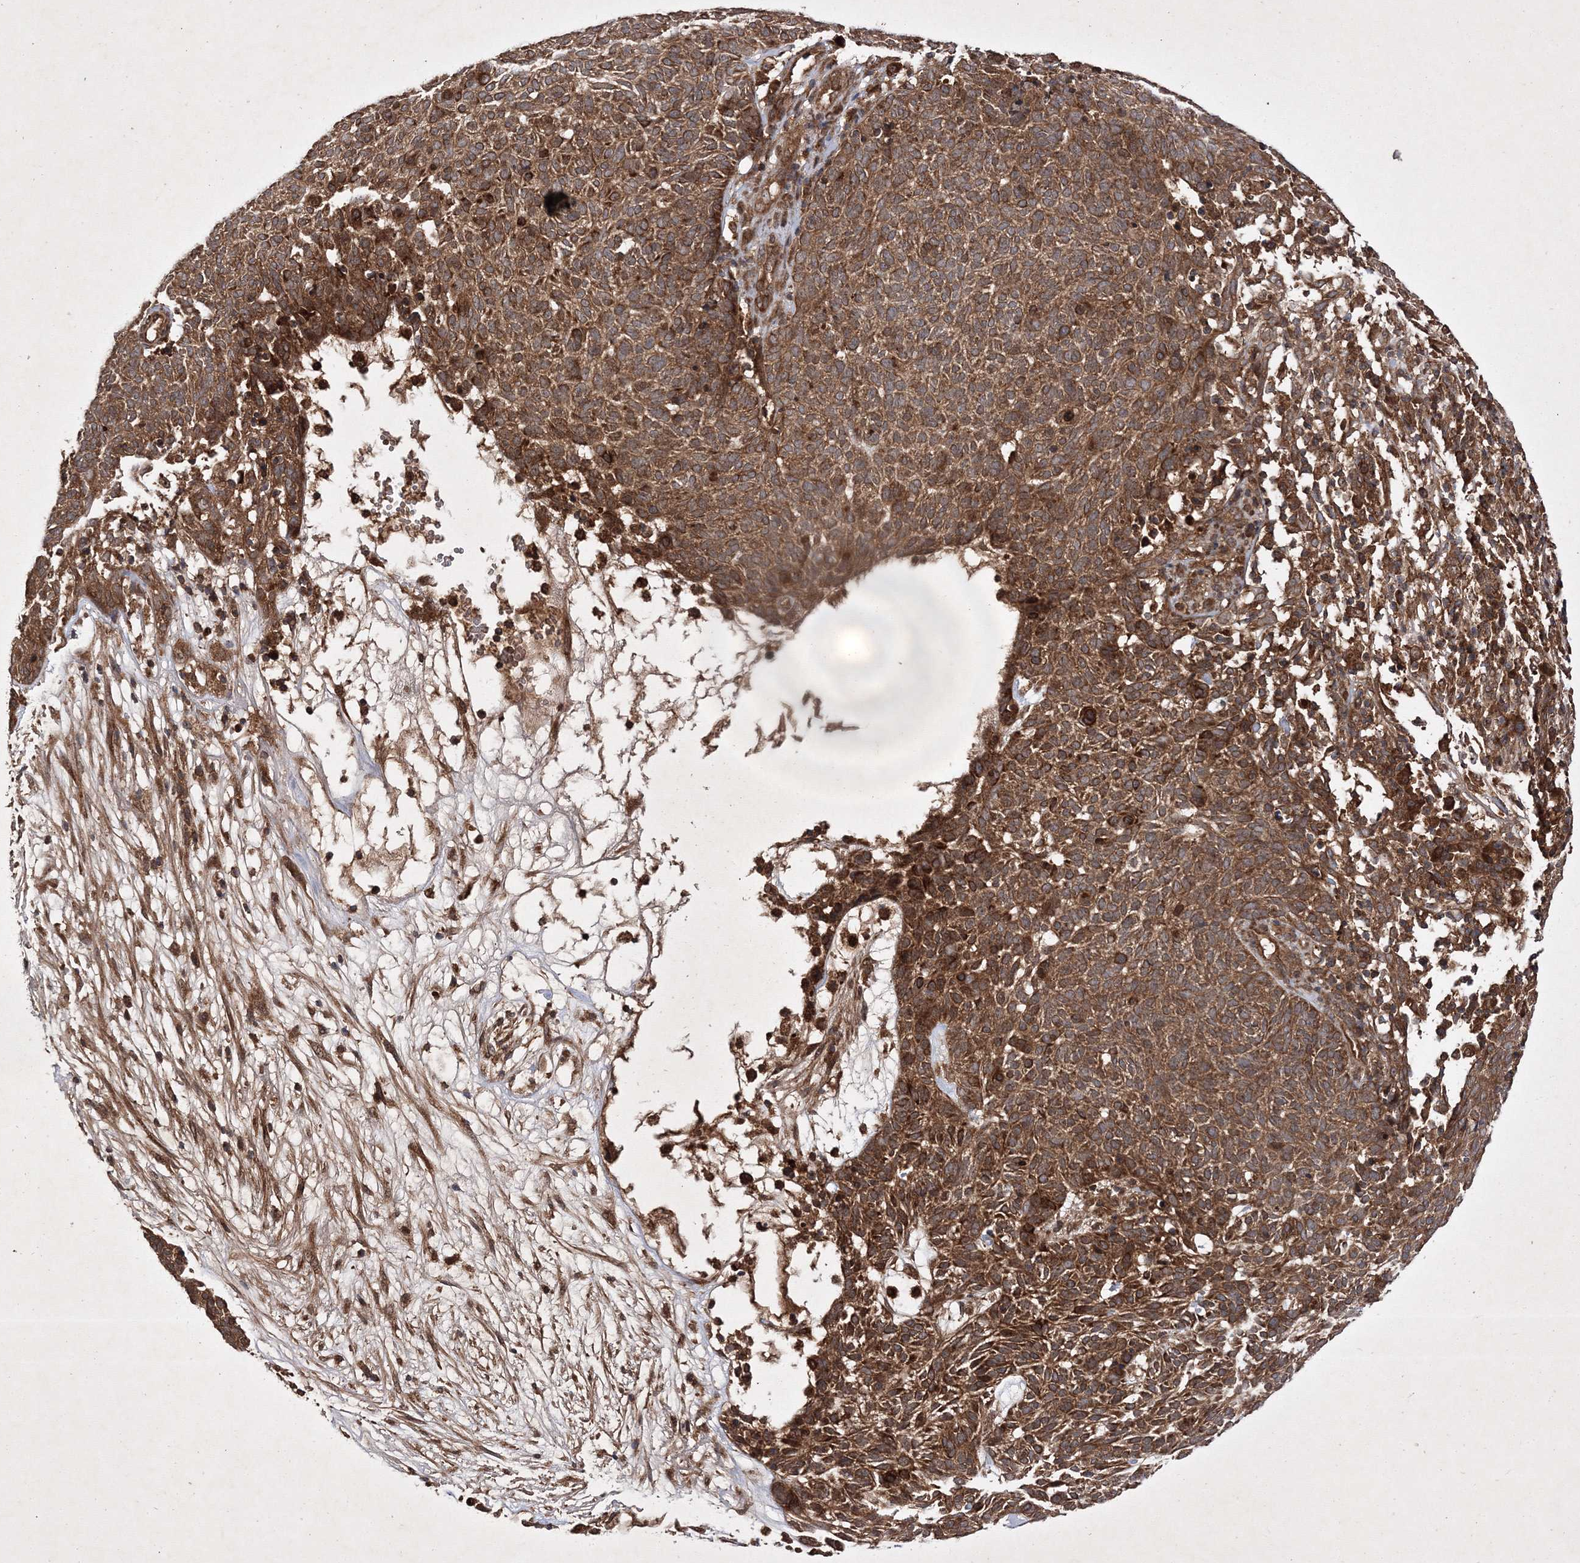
{"staining": {"intensity": "moderate", "quantity": ">75%", "location": "cytoplasmic/membranous"}, "tissue": "skin cancer", "cell_type": "Tumor cells", "image_type": "cancer", "snomed": [{"axis": "morphology", "description": "Squamous cell carcinoma, NOS"}, {"axis": "topography", "description": "Skin"}], "caption": "Skin cancer was stained to show a protein in brown. There is medium levels of moderate cytoplasmic/membranous expression in approximately >75% of tumor cells.", "gene": "DNAJC13", "patient": {"sex": "female", "age": 90}}